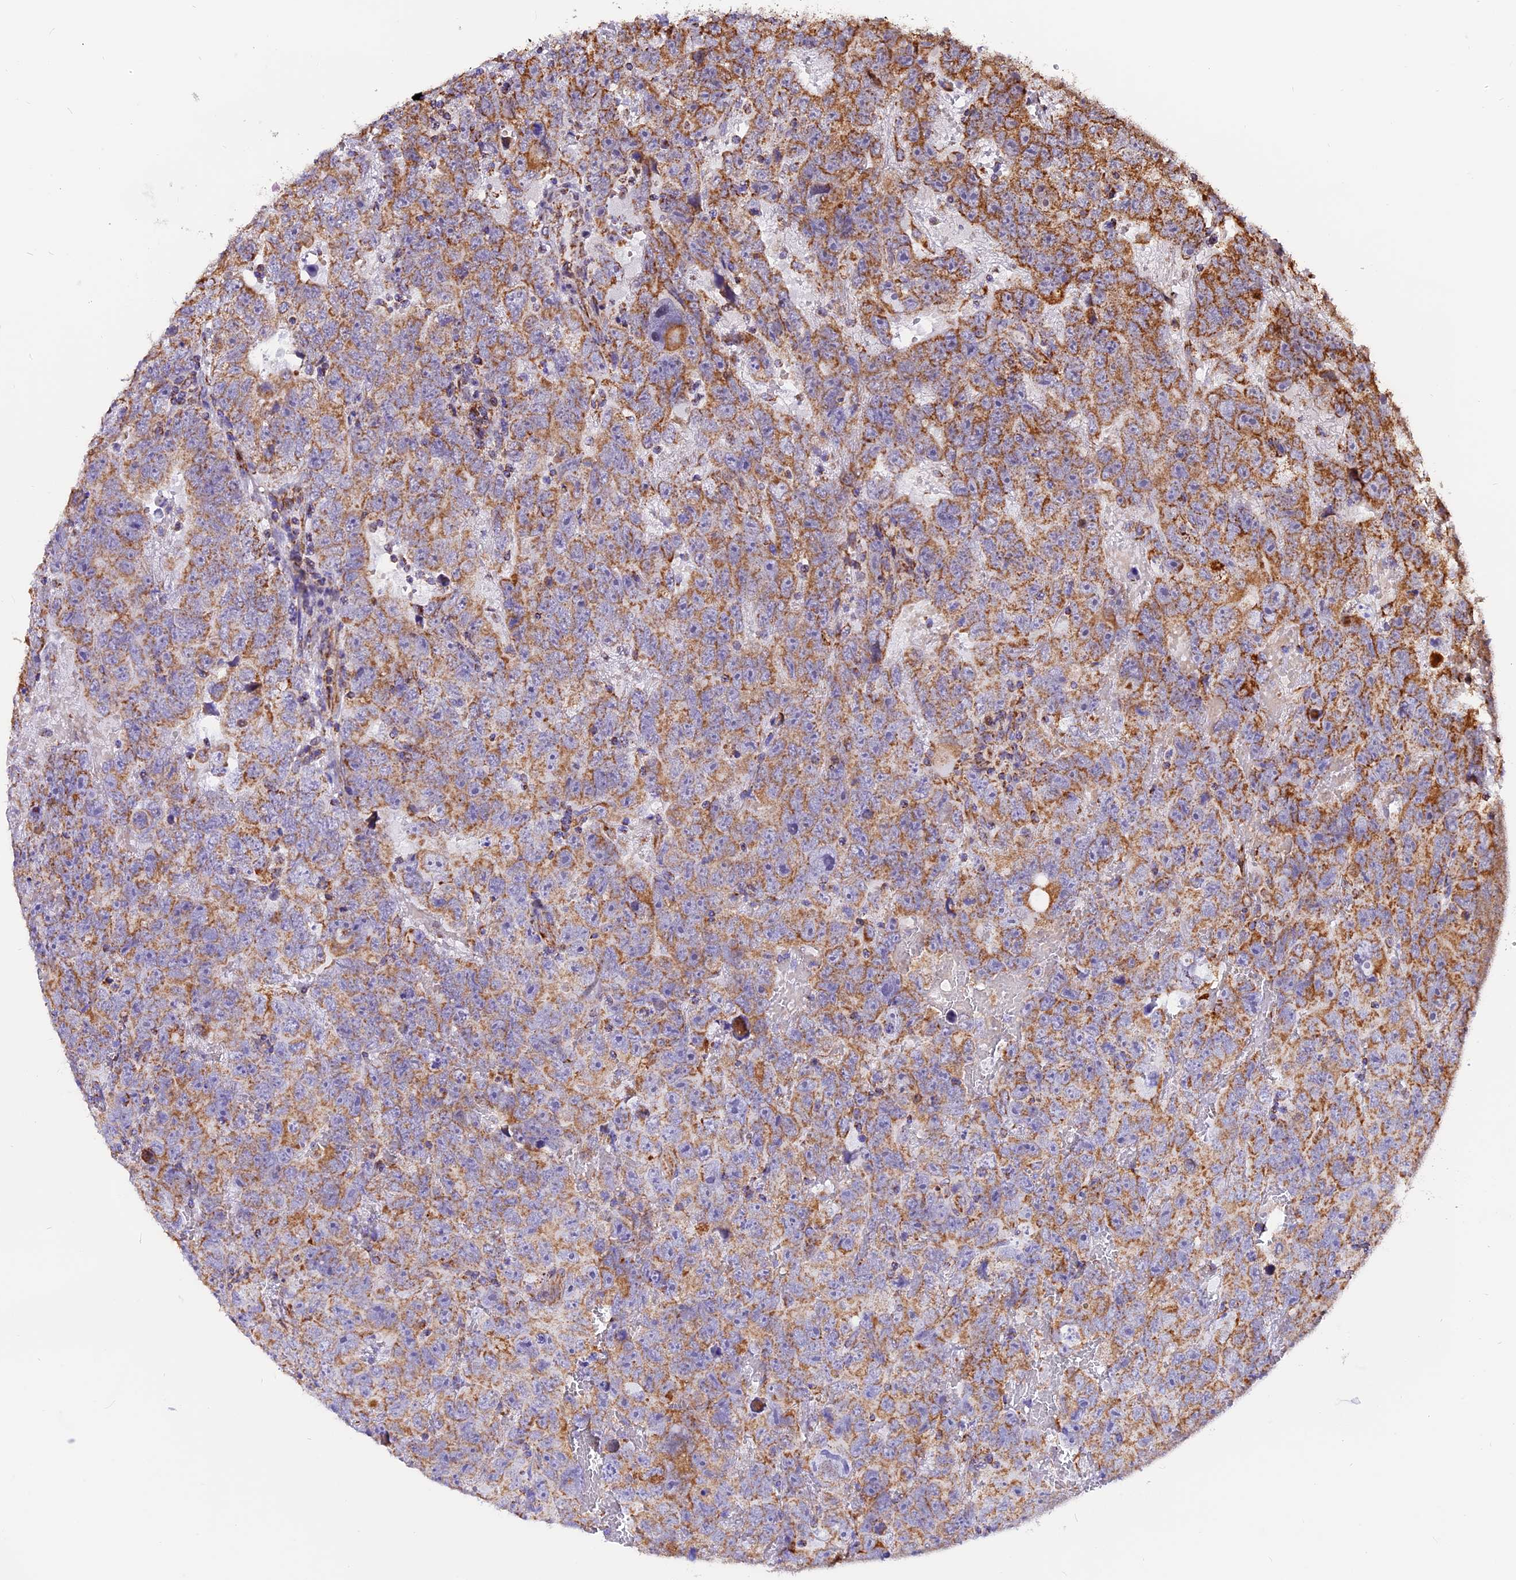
{"staining": {"intensity": "moderate", "quantity": ">75%", "location": "cytoplasmic/membranous"}, "tissue": "testis cancer", "cell_type": "Tumor cells", "image_type": "cancer", "snomed": [{"axis": "morphology", "description": "Carcinoma, Embryonal, NOS"}, {"axis": "topography", "description": "Testis"}], "caption": "Protein expression analysis of testis cancer exhibits moderate cytoplasmic/membranous positivity in about >75% of tumor cells.", "gene": "NDUFA8", "patient": {"sex": "male", "age": 45}}